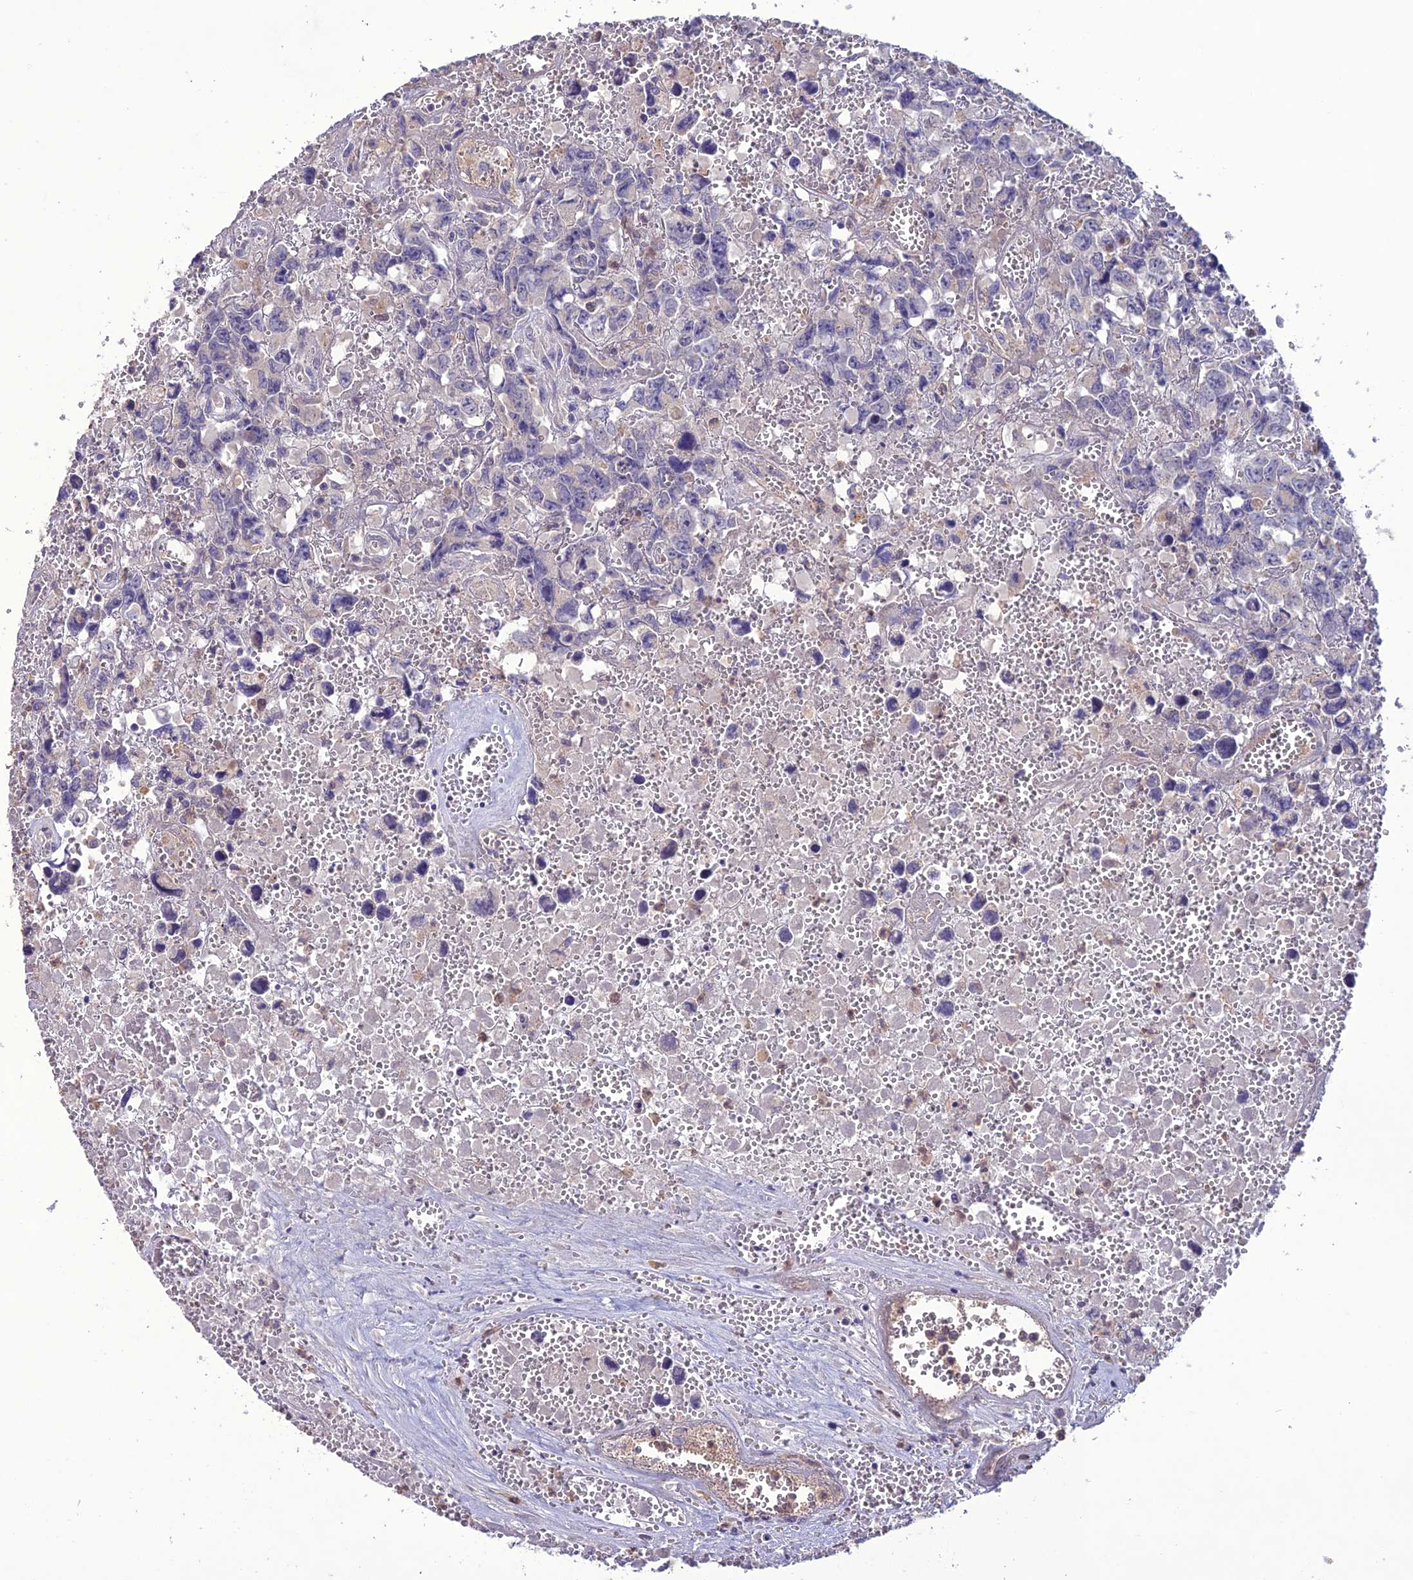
{"staining": {"intensity": "negative", "quantity": "none", "location": "none"}, "tissue": "testis cancer", "cell_type": "Tumor cells", "image_type": "cancer", "snomed": [{"axis": "morphology", "description": "Carcinoma, Embryonal, NOS"}, {"axis": "topography", "description": "Testis"}], "caption": "The photomicrograph shows no significant expression in tumor cells of testis embryonal carcinoma.", "gene": "C2orf76", "patient": {"sex": "male", "age": 31}}